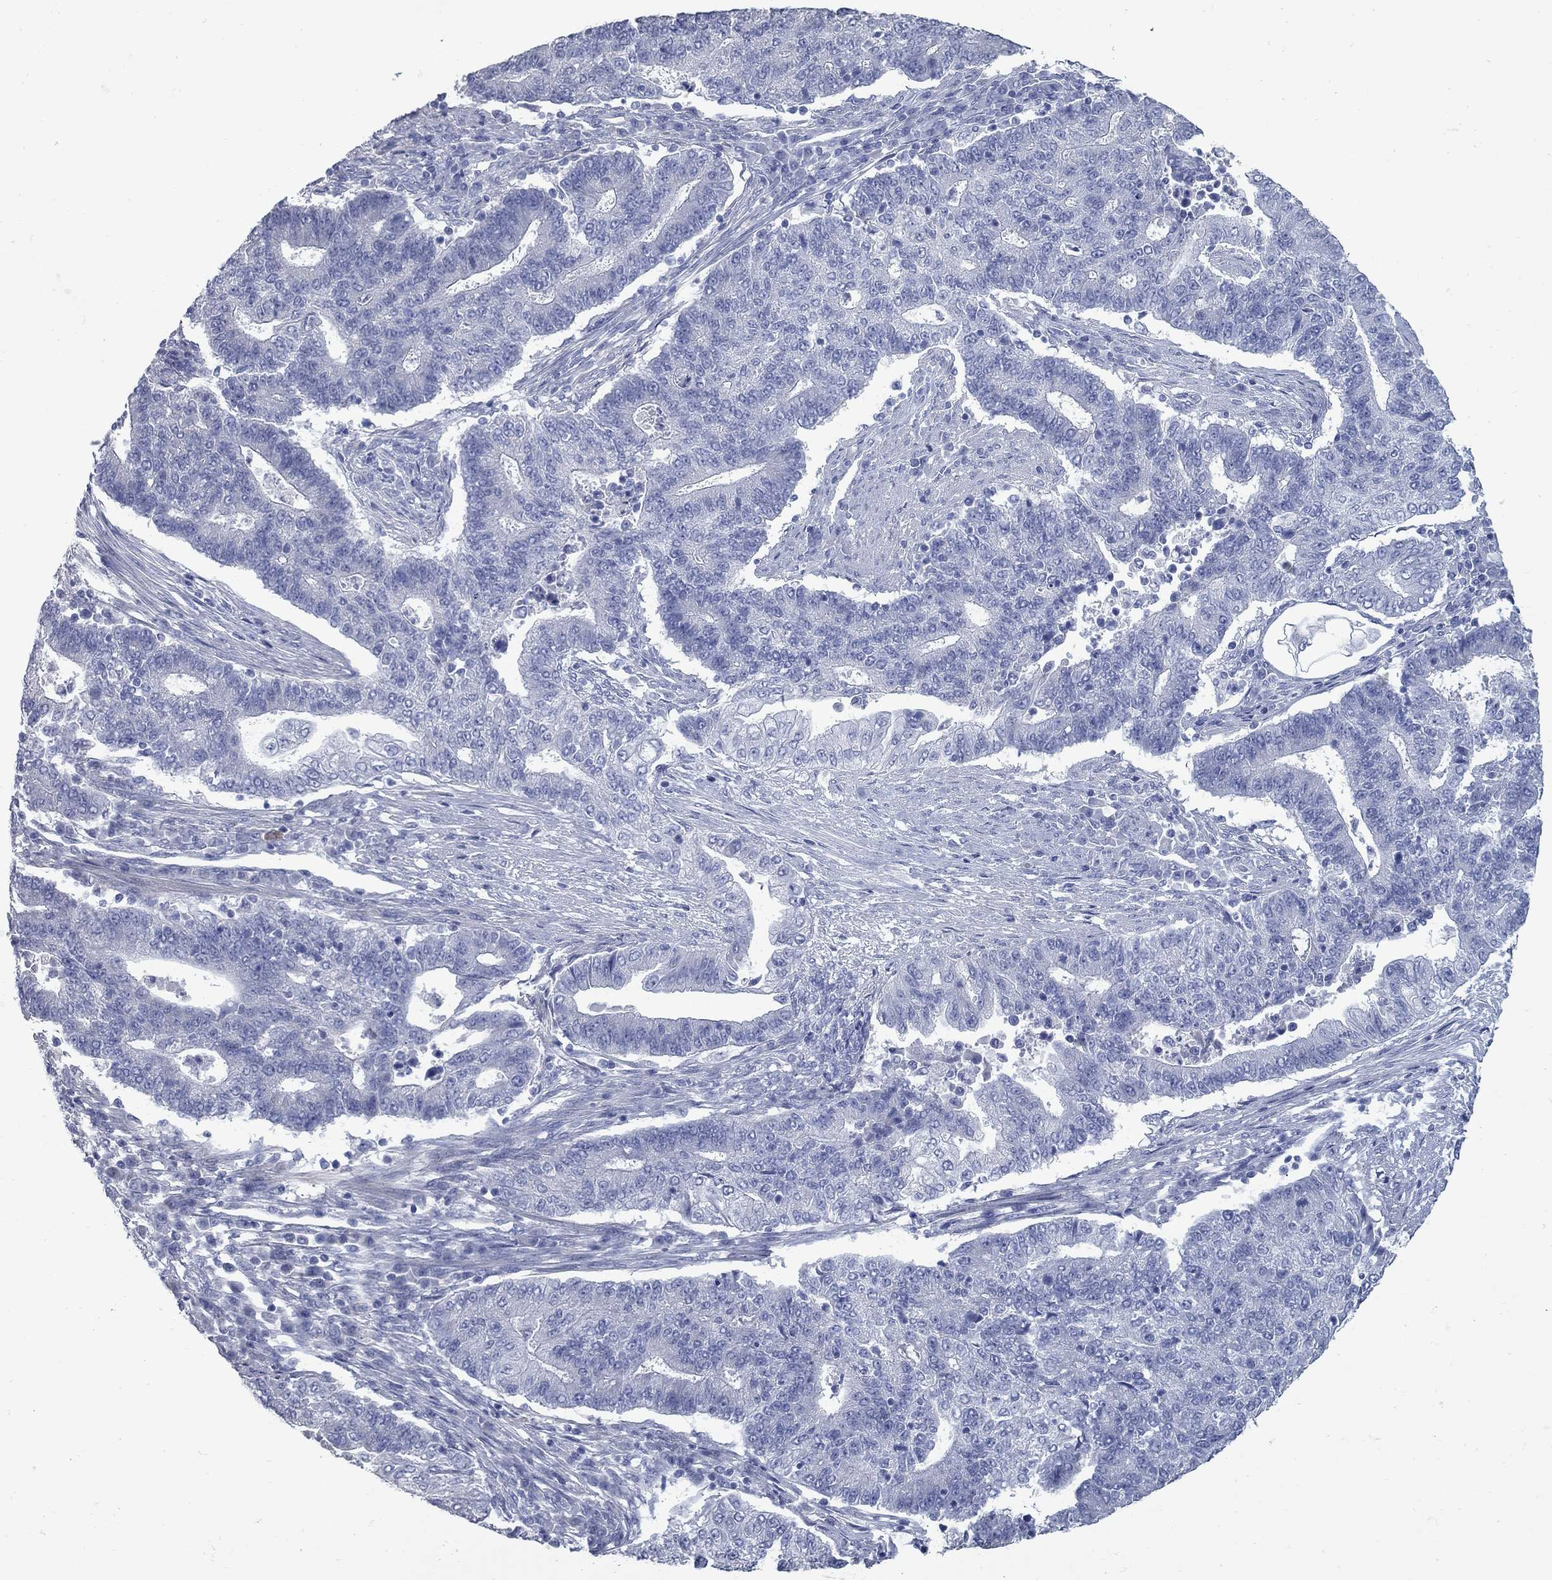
{"staining": {"intensity": "negative", "quantity": "none", "location": "none"}, "tissue": "endometrial cancer", "cell_type": "Tumor cells", "image_type": "cancer", "snomed": [{"axis": "morphology", "description": "Adenocarcinoma, NOS"}, {"axis": "topography", "description": "Uterus"}, {"axis": "topography", "description": "Endometrium"}], "caption": "Immunohistochemistry (IHC) image of neoplastic tissue: adenocarcinoma (endometrial) stained with DAB (3,3'-diaminobenzidine) reveals no significant protein staining in tumor cells.", "gene": "KIRREL2", "patient": {"sex": "female", "age": 54}}